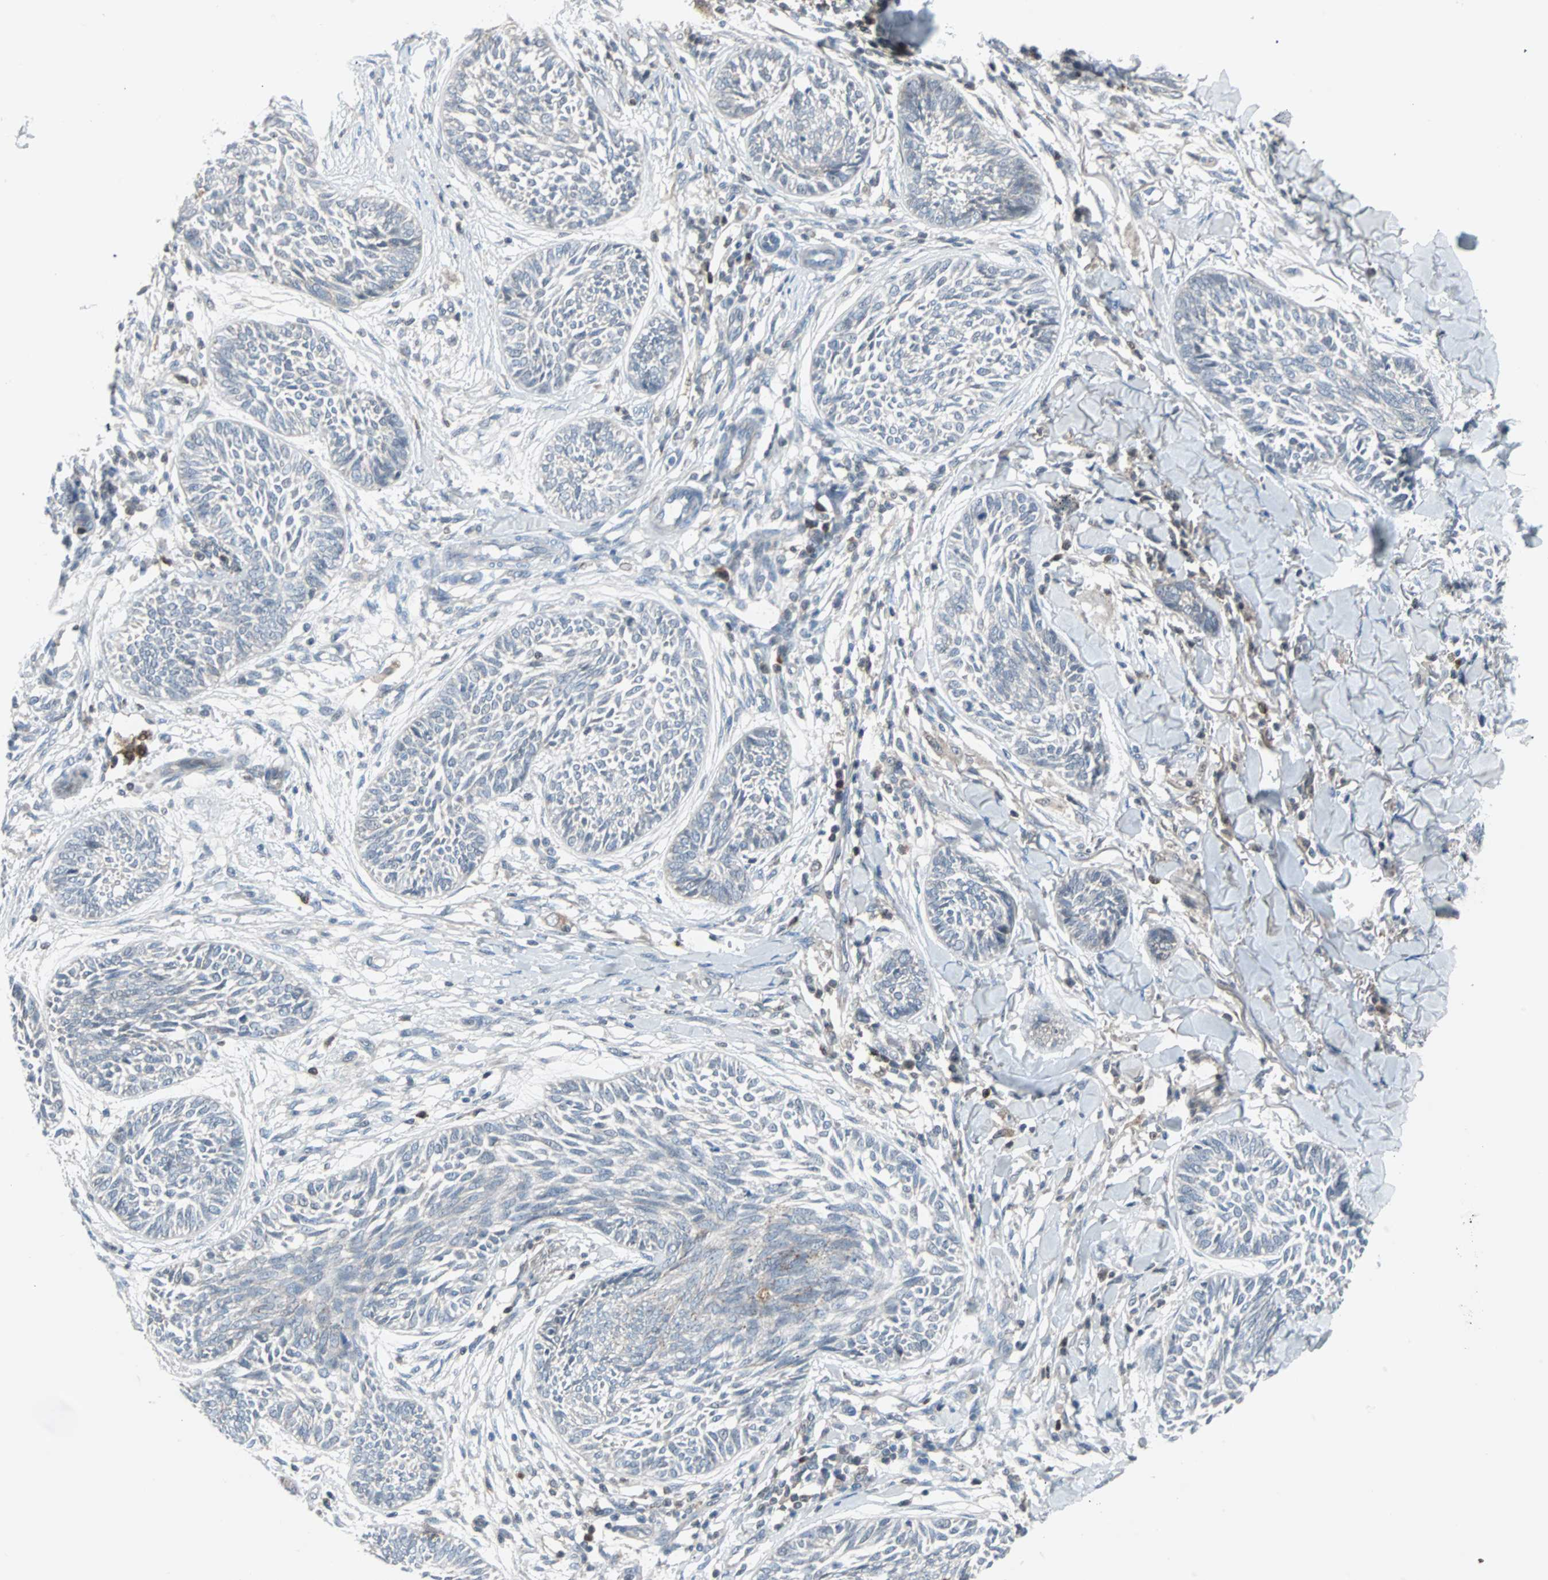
{"staining": {"intensity": "negative", "quantity": "none", "location": "none"}, "tissue": "skin cancer", "cell_type": "Tumor cells", "image_type": "cancer", "snomed": [{"axis": "morphology", "description": "Papilloma, NOS"}, {"axis": "morphology", "description": "Basal cell carcinoma"}, {"axis": "topography", "description": "Skin"}], "caption": "IHC image of human skin papilloma stained for a protein (brown), which reveals no positivity in tumor cells.", "gene": "CASP3", "patient": {"sex": "male", "age": 87}}